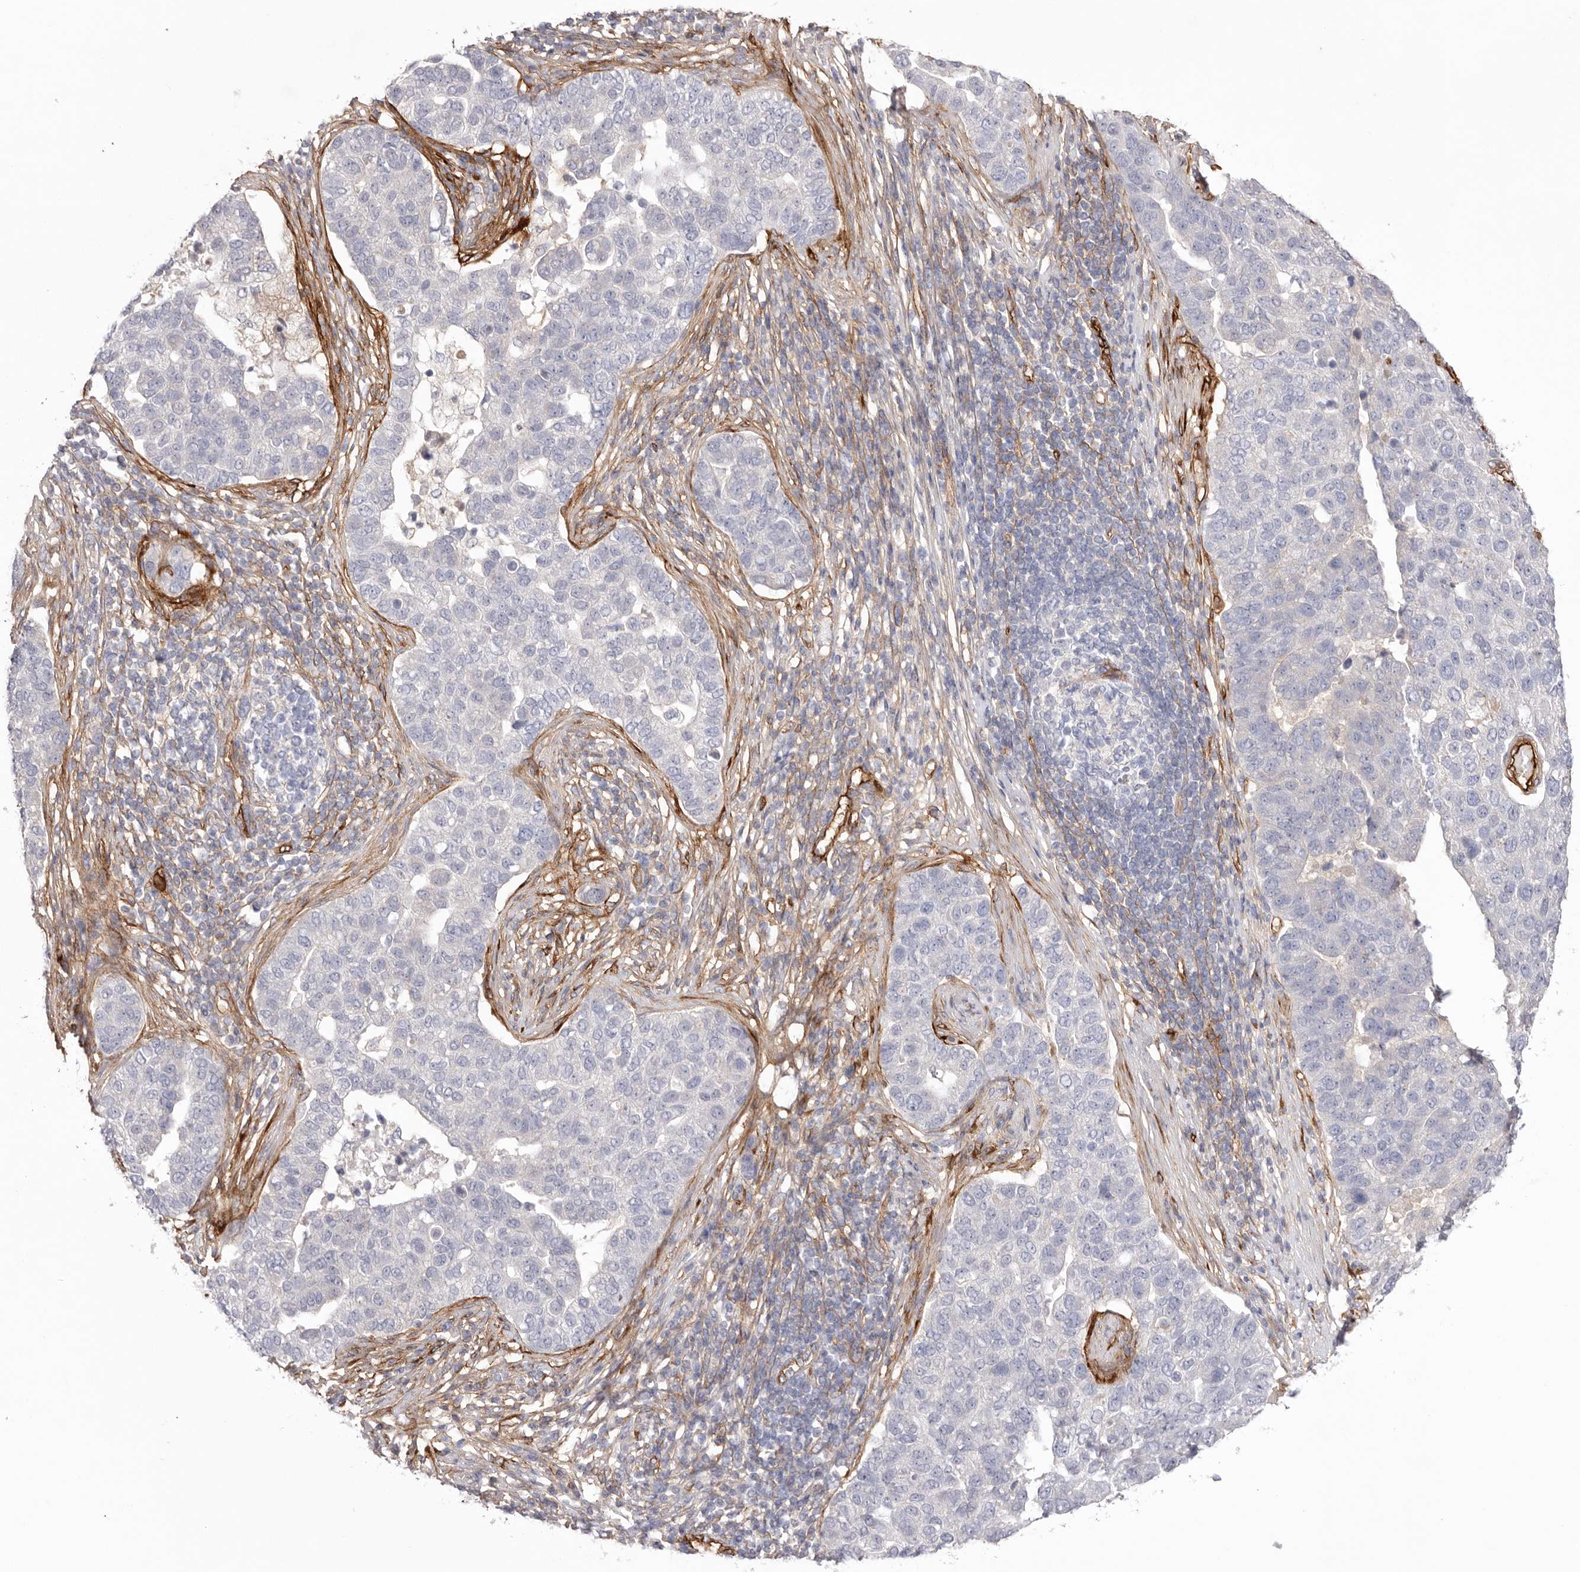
{"staining": {"intensity": "negative", "quantity": "none", "location": "none"}, "tissue": "pancreatic cancer", "cell_type": "Tumor cells", "image_type": "cancer", "snomed": [{"axis": "morphology", "description": "Adenocarcinoma, NOS"}, {"axis": "topography", "description": "Pancreas"}], "caption": "Tumor cells are negative for protein expression in human pancreatic cancer (adenocarcinoma).", "gene": "LRRC66", "patient": {"sex": "female", "age": 61}}